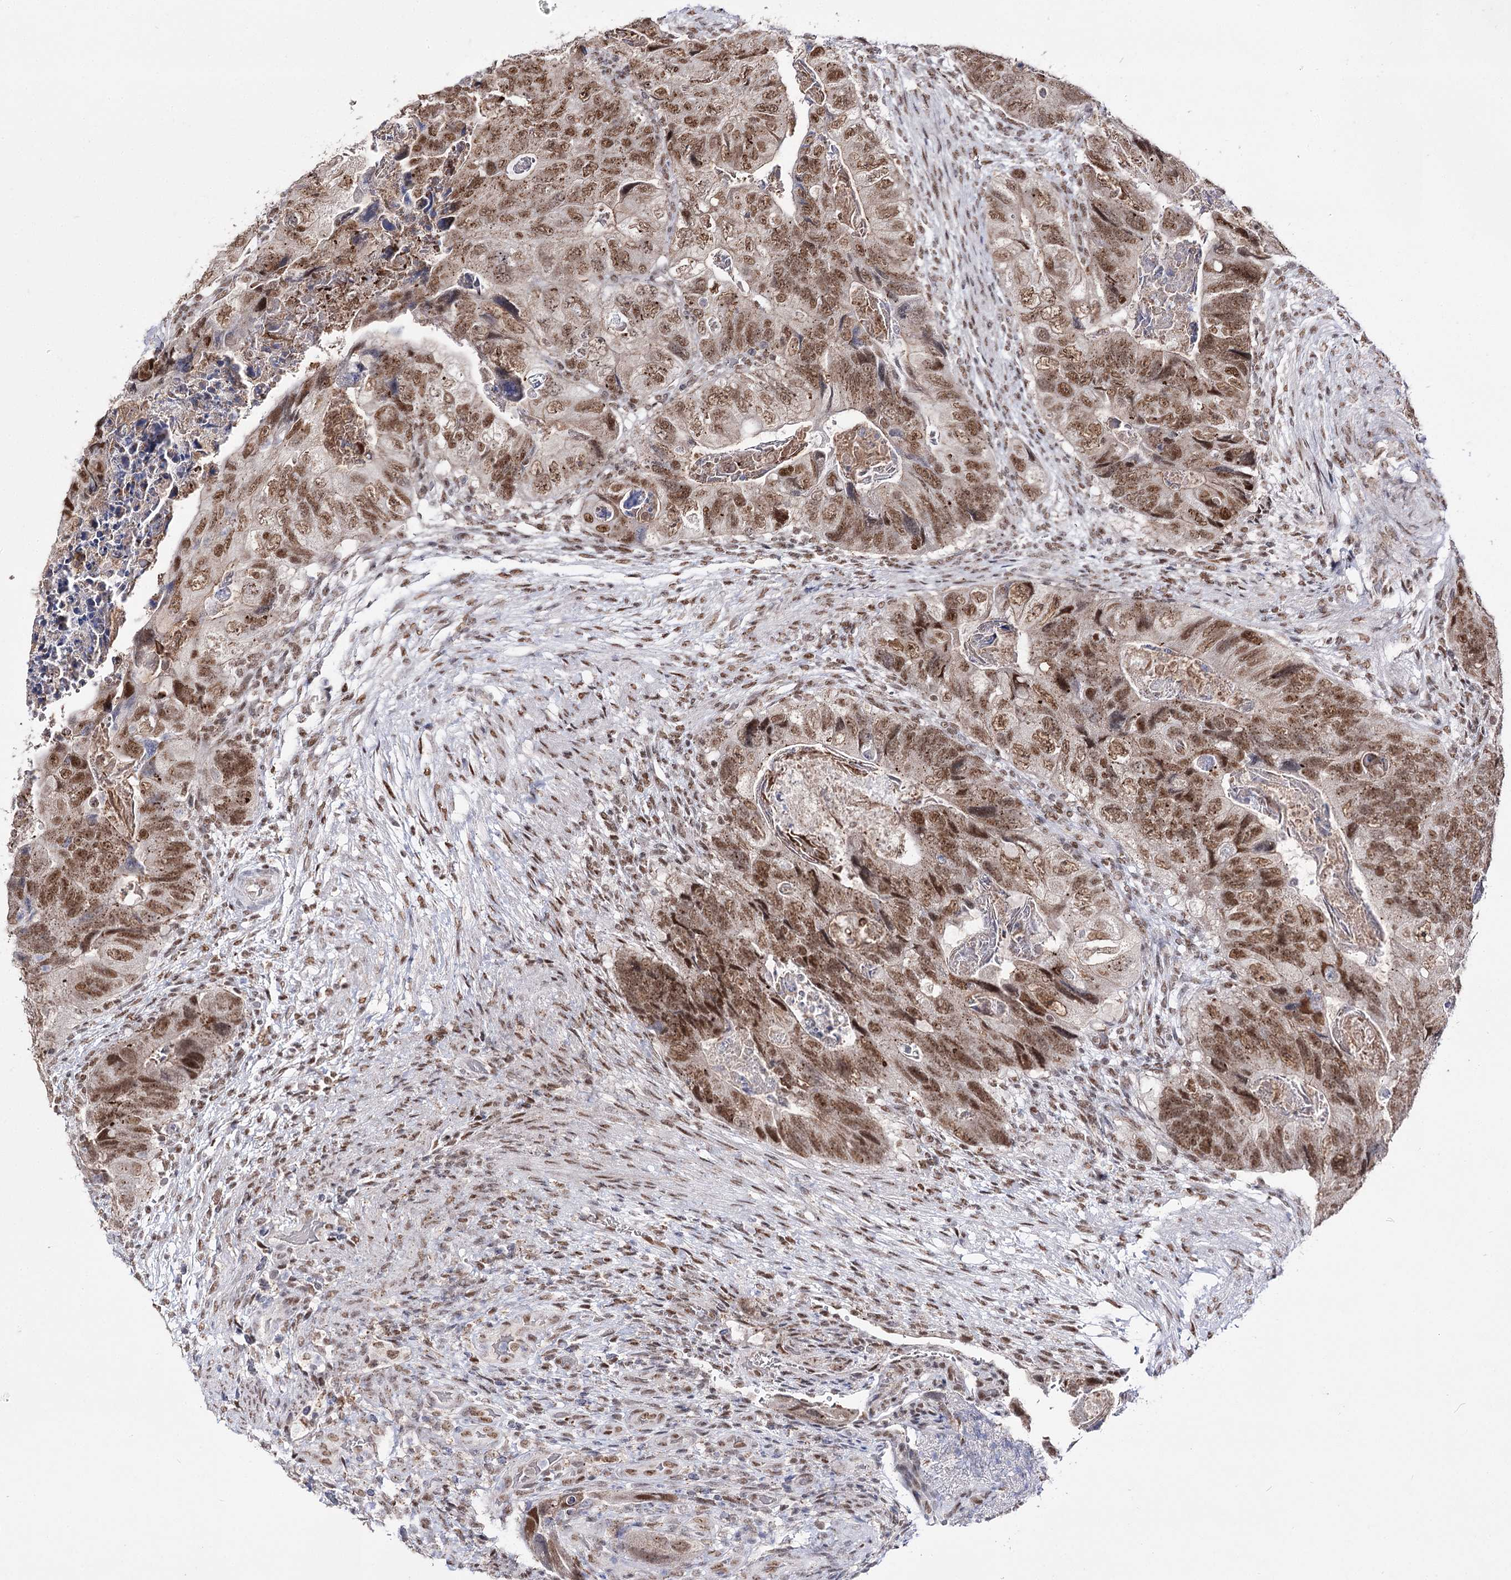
{"staining": {"intensity": "moderate", "quantity": ">75%", "location": "nuclear"}, "tissue": "colorectal cancer", "cell_type": "Tumor cells", "image_type": "cancer", "snomed": [{"axis": "morphology", "description": "Adenocarcinoma, NOS"}, {"axis": "topography", "description": "Rectum"}], "caption": "DAB immunohistochemical staining of human colorectal adenocarcinoma reveals moderate nuclear protein staining in about >75% of tumor cells. (DAB (3,3'-diaminobenzidine) IHC, brown staining for protein, blue staining for nuclei).", "gene": "VGLL4", "patient": {"sex": "male", "age": 63}}